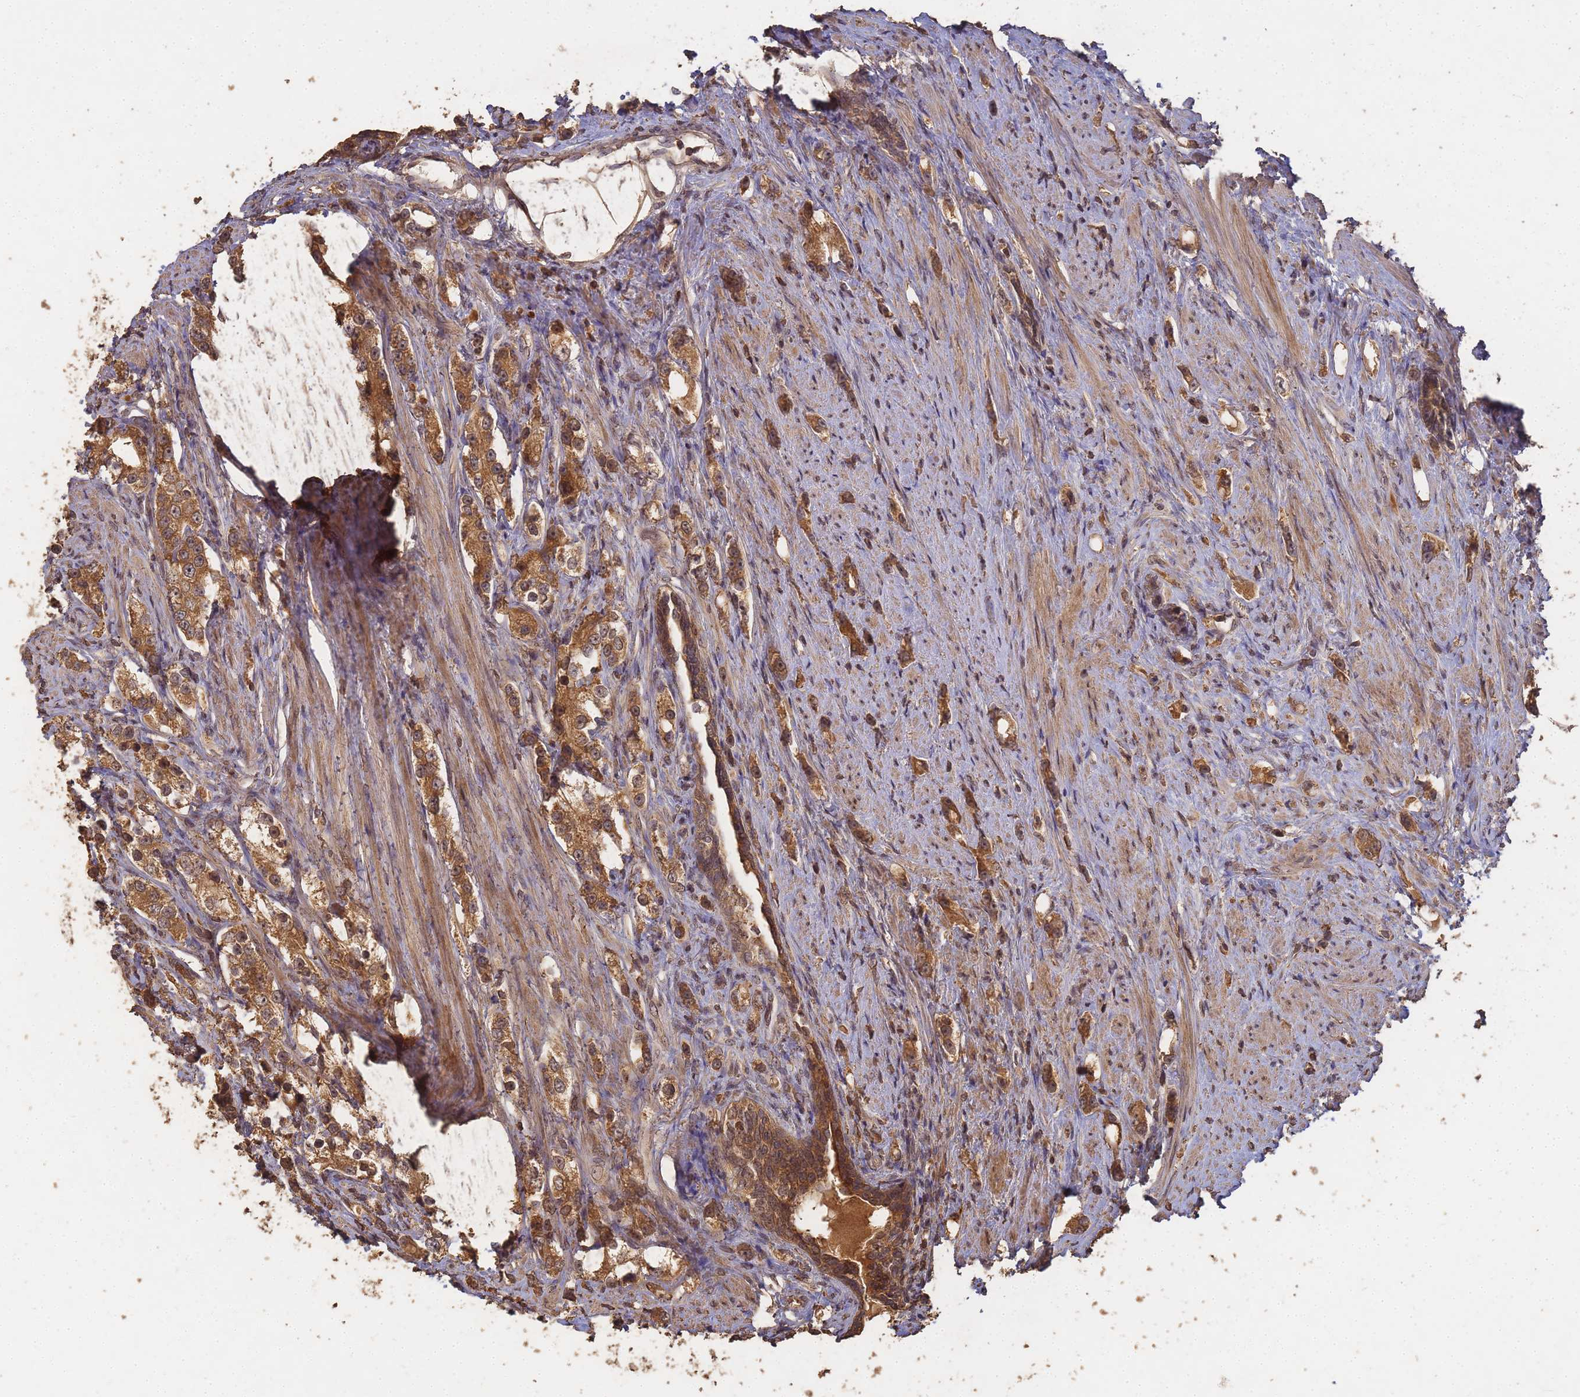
{"staining": {"intensity": "strong", "quantity": ">75%", "location": "cytoplasmic/membranous,nuclear"}, "tissue": "prostate cancer", "cell_type": "Tumor cells", "image_type": "cancer", "snomed": [{"axis": "morphology", "description": "Adenocarcinoma, High grade"}, {"axis": "topography", "description": "Prostate"}], "caption": "Prostate cancer (high-grade adenocarcinoma) was stained to show a protein in brown. There is high levels of strong cytoplasmic/membranous and nuclear positivity in about >75% of tumor cells.", "gene": "ALKBH1", "patient": {"sex": "male", "age": 63}}